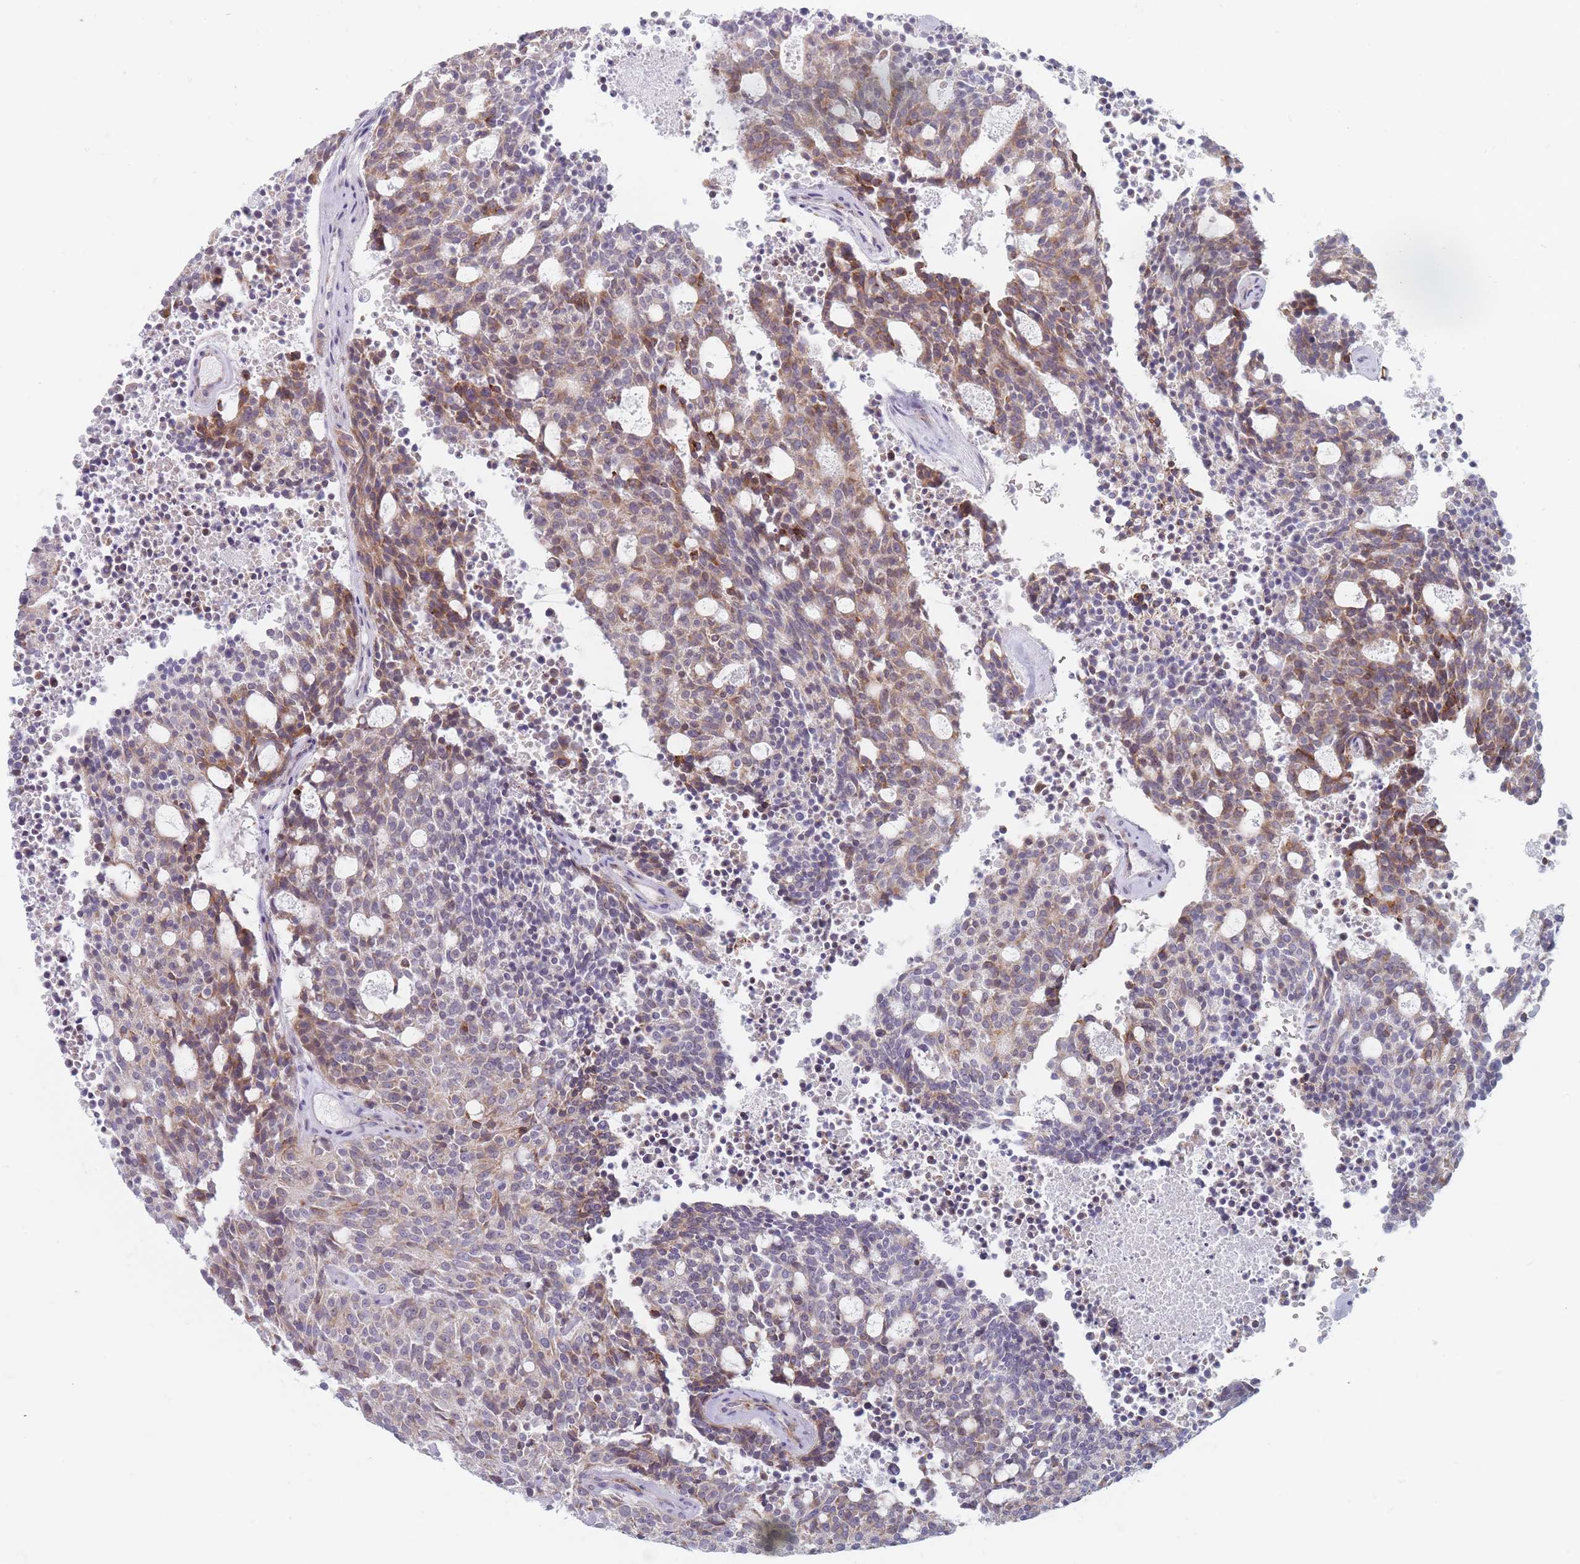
{"staining": {"intensity": "weak", "quantity": "25%-75%", "location": "cytoplasmic/membranous"}, "tissue": "carcinoid", "cell_type": "Tumor cells", "image_type": "cancer", "snomed": [{"axis": "morphology", "description": "Carcinoid, malignant, NOS"}, {"axis": "topography", "description": "Pancreas"}], "caption": "This photomicrograph exhibits immunohistochemistry (IHC) staining of malignant carcinoid, with low weak cytoplasmic/membranous positivity in about 25%-75% of tumor cells.", "gene": "SPATS1", "patient": {"sex": "female", "age": 54}}